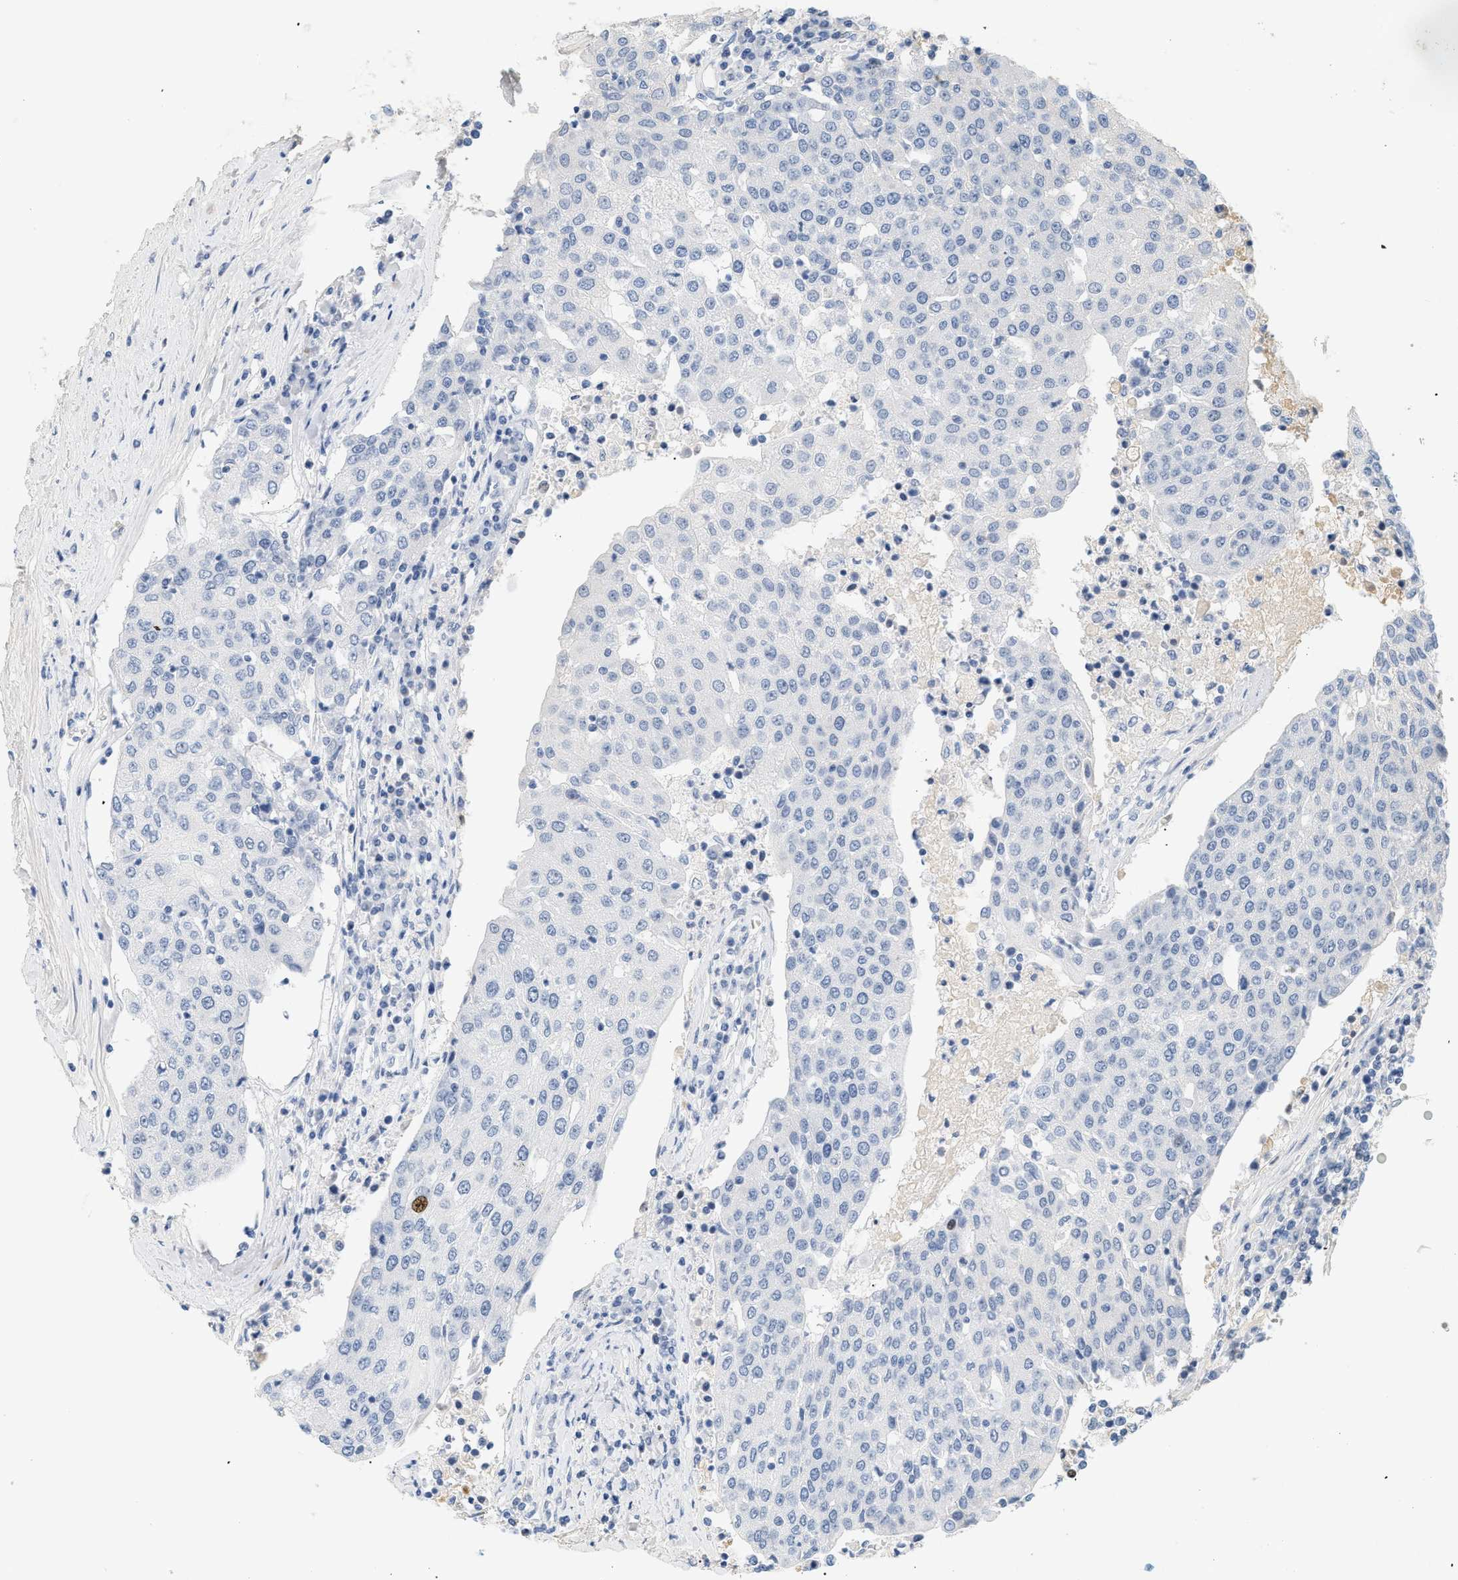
{"staining": {"intensity": "negative", "quantity": "none", "location": "none"}, "tissue": "urothelial cancer", "cell_type": "Tumor cells", "image_type": "cancer", "snomed": [{"axis": "morphology", "description": "Urothelial carcinoma, High grade"}, {"axis": "topography", "description": "Urinary bladder"}], "caption": "Tumor cells show no significant expression in urothelial cancer. The staining is performed using DAB brown chromogen with nuclei counter-stained in using hematoxylin.", "gene": "CFH", "patient": {"sex": "female", "age": 85}}